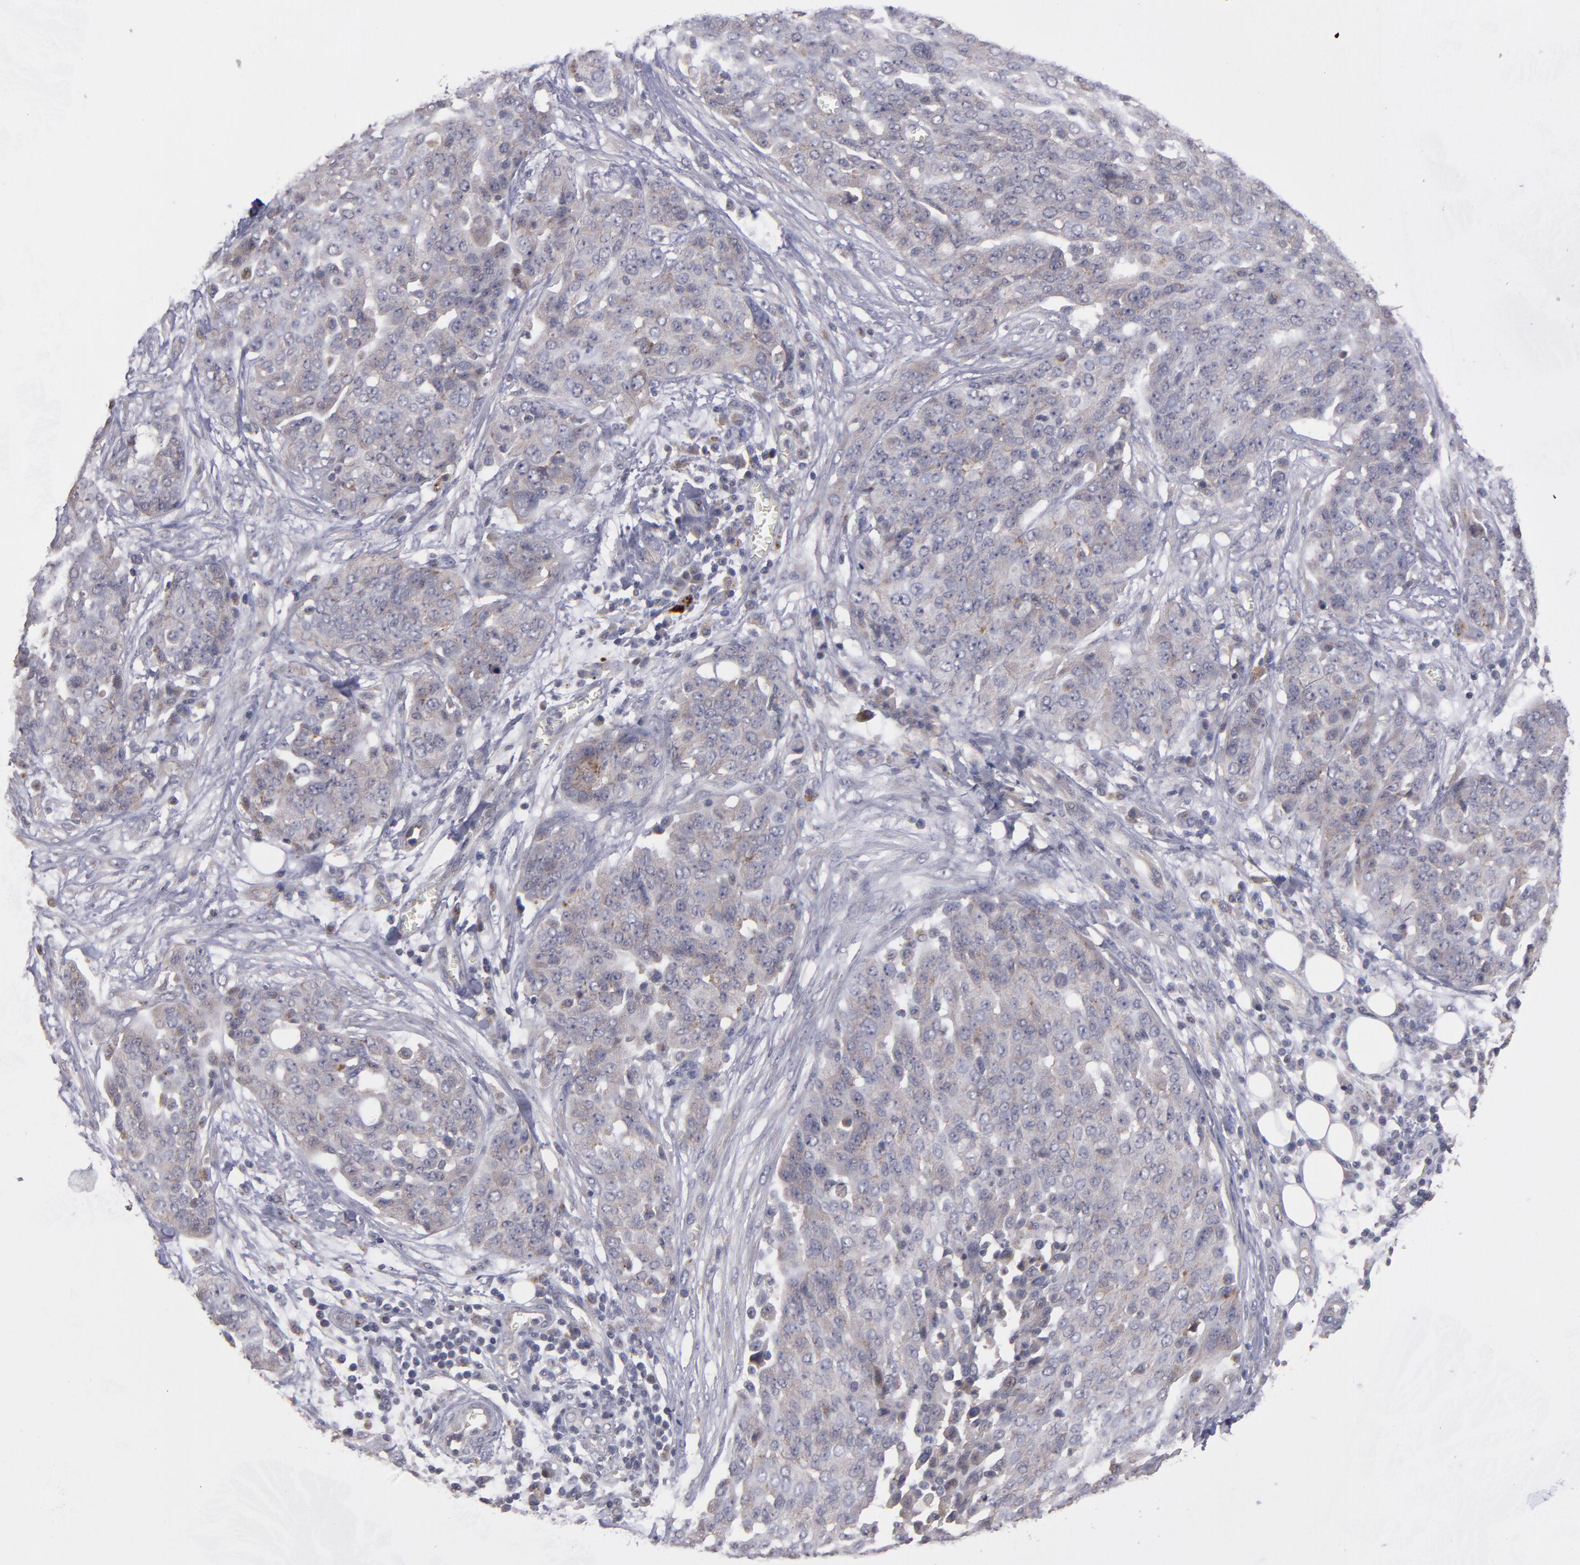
{"staining": {"intensity": "weak", "quantity": "25%-75%", "location": "cytoplasmic/membranous"}, "tissue": "ovarian cancer", "cell_type": "Tumor cells", "image_type": "cancer", "snomed": [{"axis": "morphology", "description": "Cystadenocarcinoma, serous, NOS"}, {"axis": "topography", "description": "Soft tissue"}, {"axis": "topography", "description": "Ovary"}], "caption": "Brown immunohistochemical staining in human ovarian serous cystadenocarcinoma exhibits weak cytoplasmic/membranous staining in about 25%-75% of tumor cells.", "gene": "CTSO", "patient": {"sex": "female", "age": 57}}